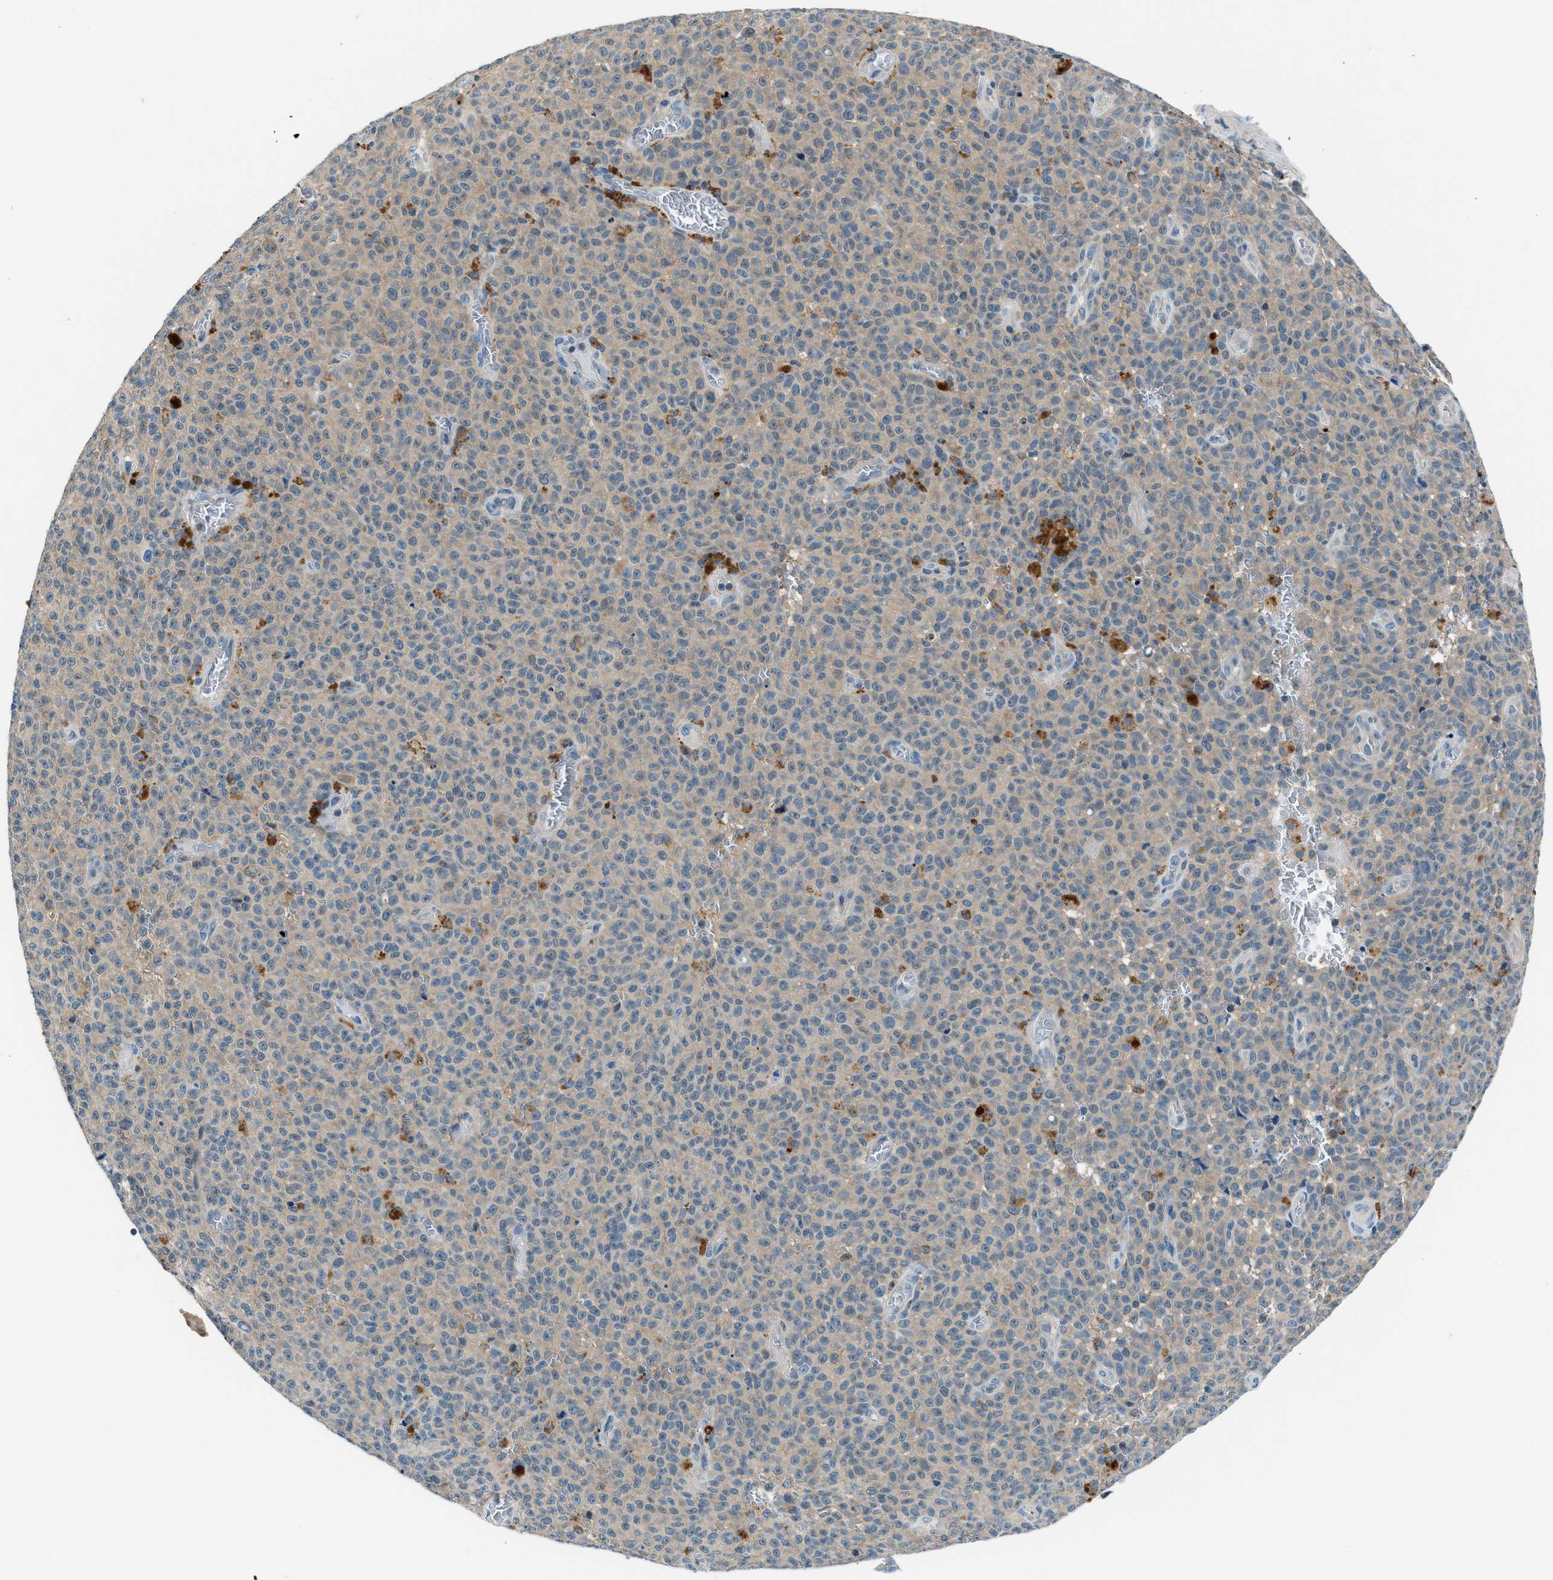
{"staining": {"intensity": "negative", "quantity": "none", "location": "none"}, "tissue": "melanoma", "cell_type": "Tumor cells", "image_type": "cancer", "snomed": [{"axis": "morphology", "description": "Malignant melanoma, NOS"}, {"axis": "topography", "description": "Skin"}], "caption": "High power microscopy photomicrograph of an IHC image of malignant melanoma, revealing no significant staining in tumor cells.", "gene": "ACP1", "patient": {"sex": "female", "age": 82}}